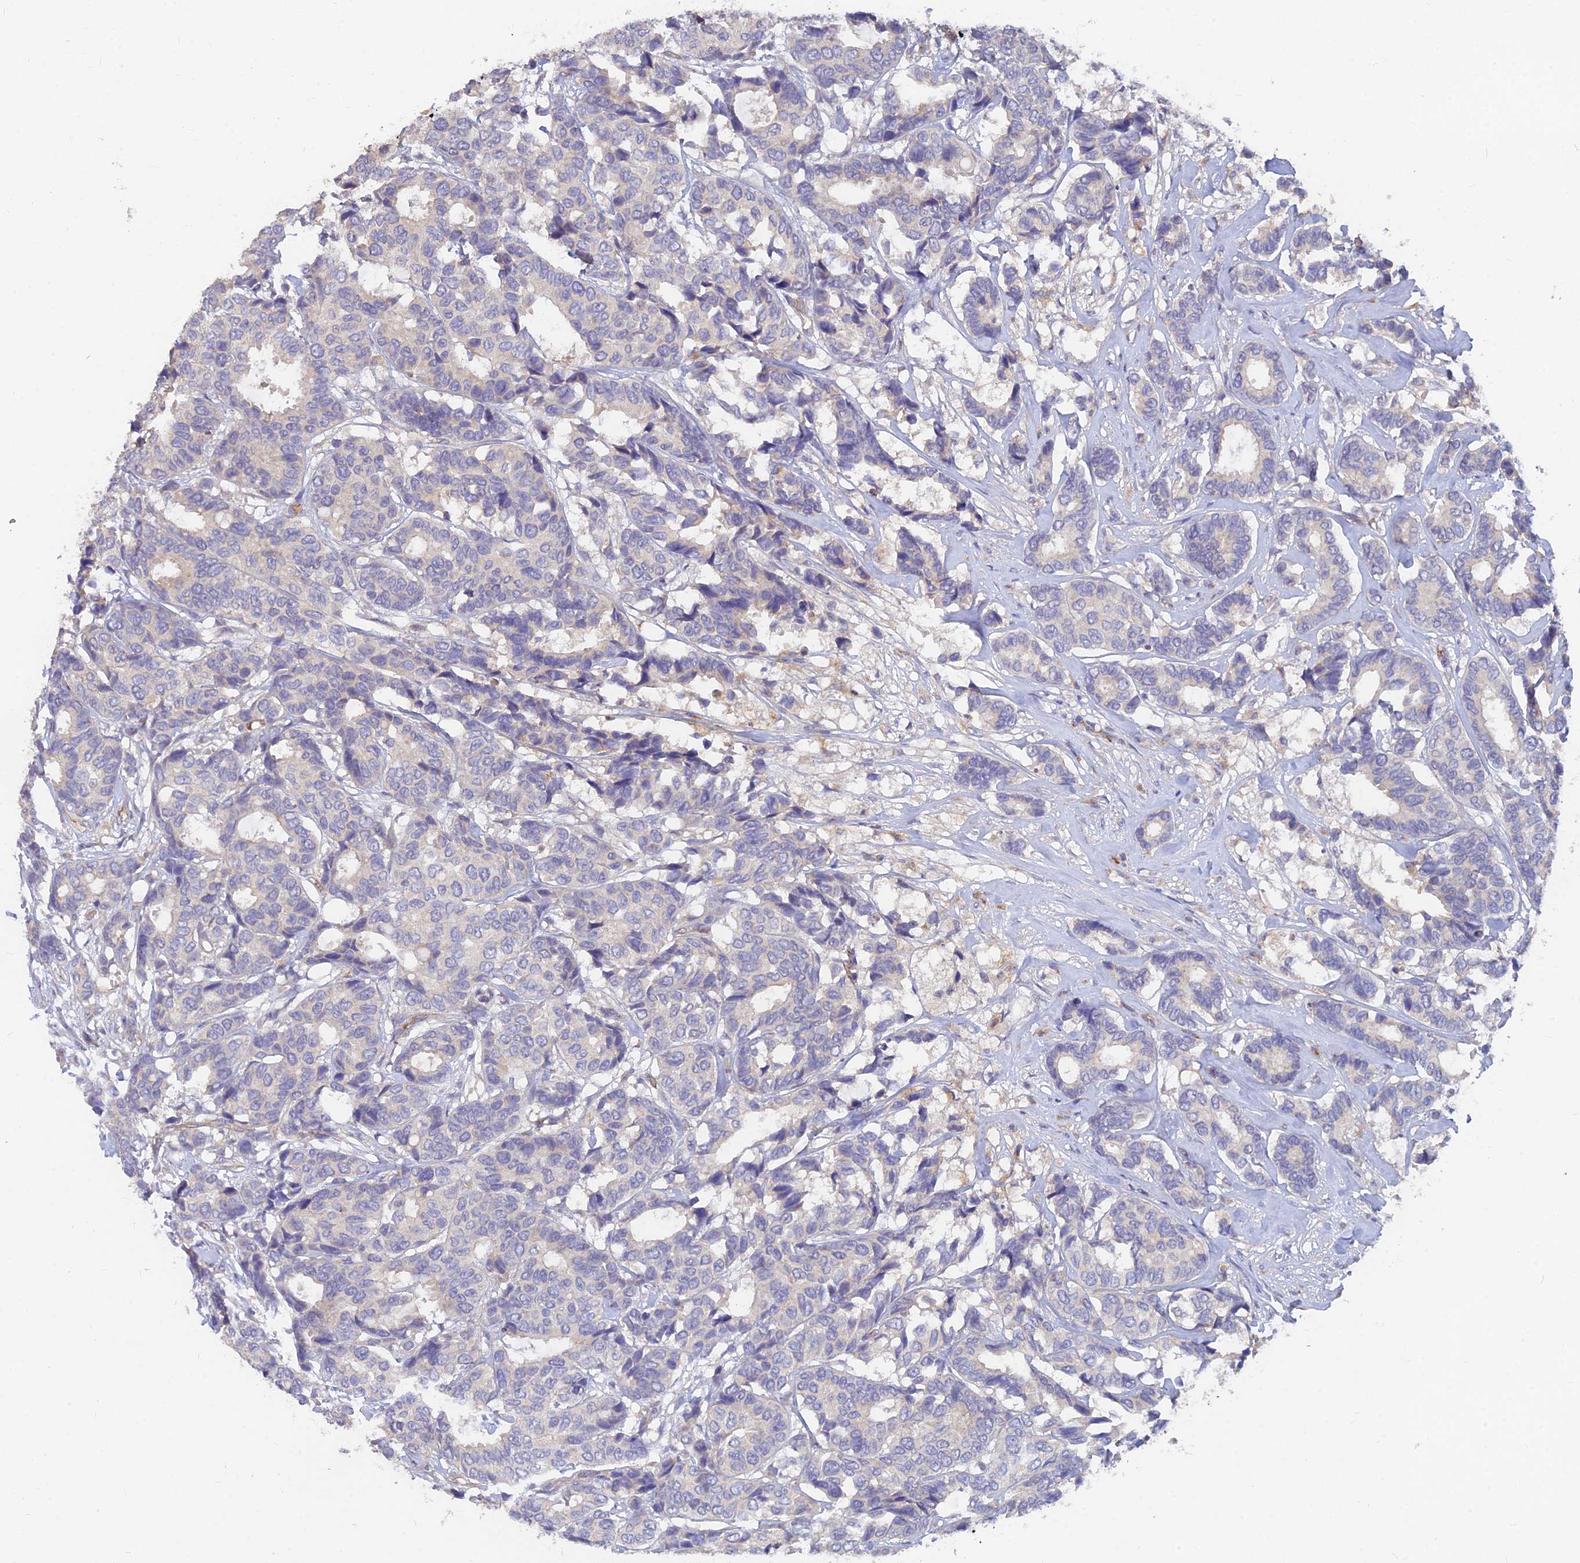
{"staining": {"intensity": "negative", "quantity": "none", "location": "none"}, "tissue": "breast cancer", "cell_type": "Tumor cells", "image_type": "cancer", "snomed": [{"axis": "morphology", "description": "Duct carcinoma"}, {"axis": "topography", "description": "Breast"}], "caption": "An image of breast cancer (invasive ductal carcinoma) stained for a protein displays no brown staining in tumor cells.", "gene": "ARRDC1", "patient": {"sex": "female", "age": 87}}